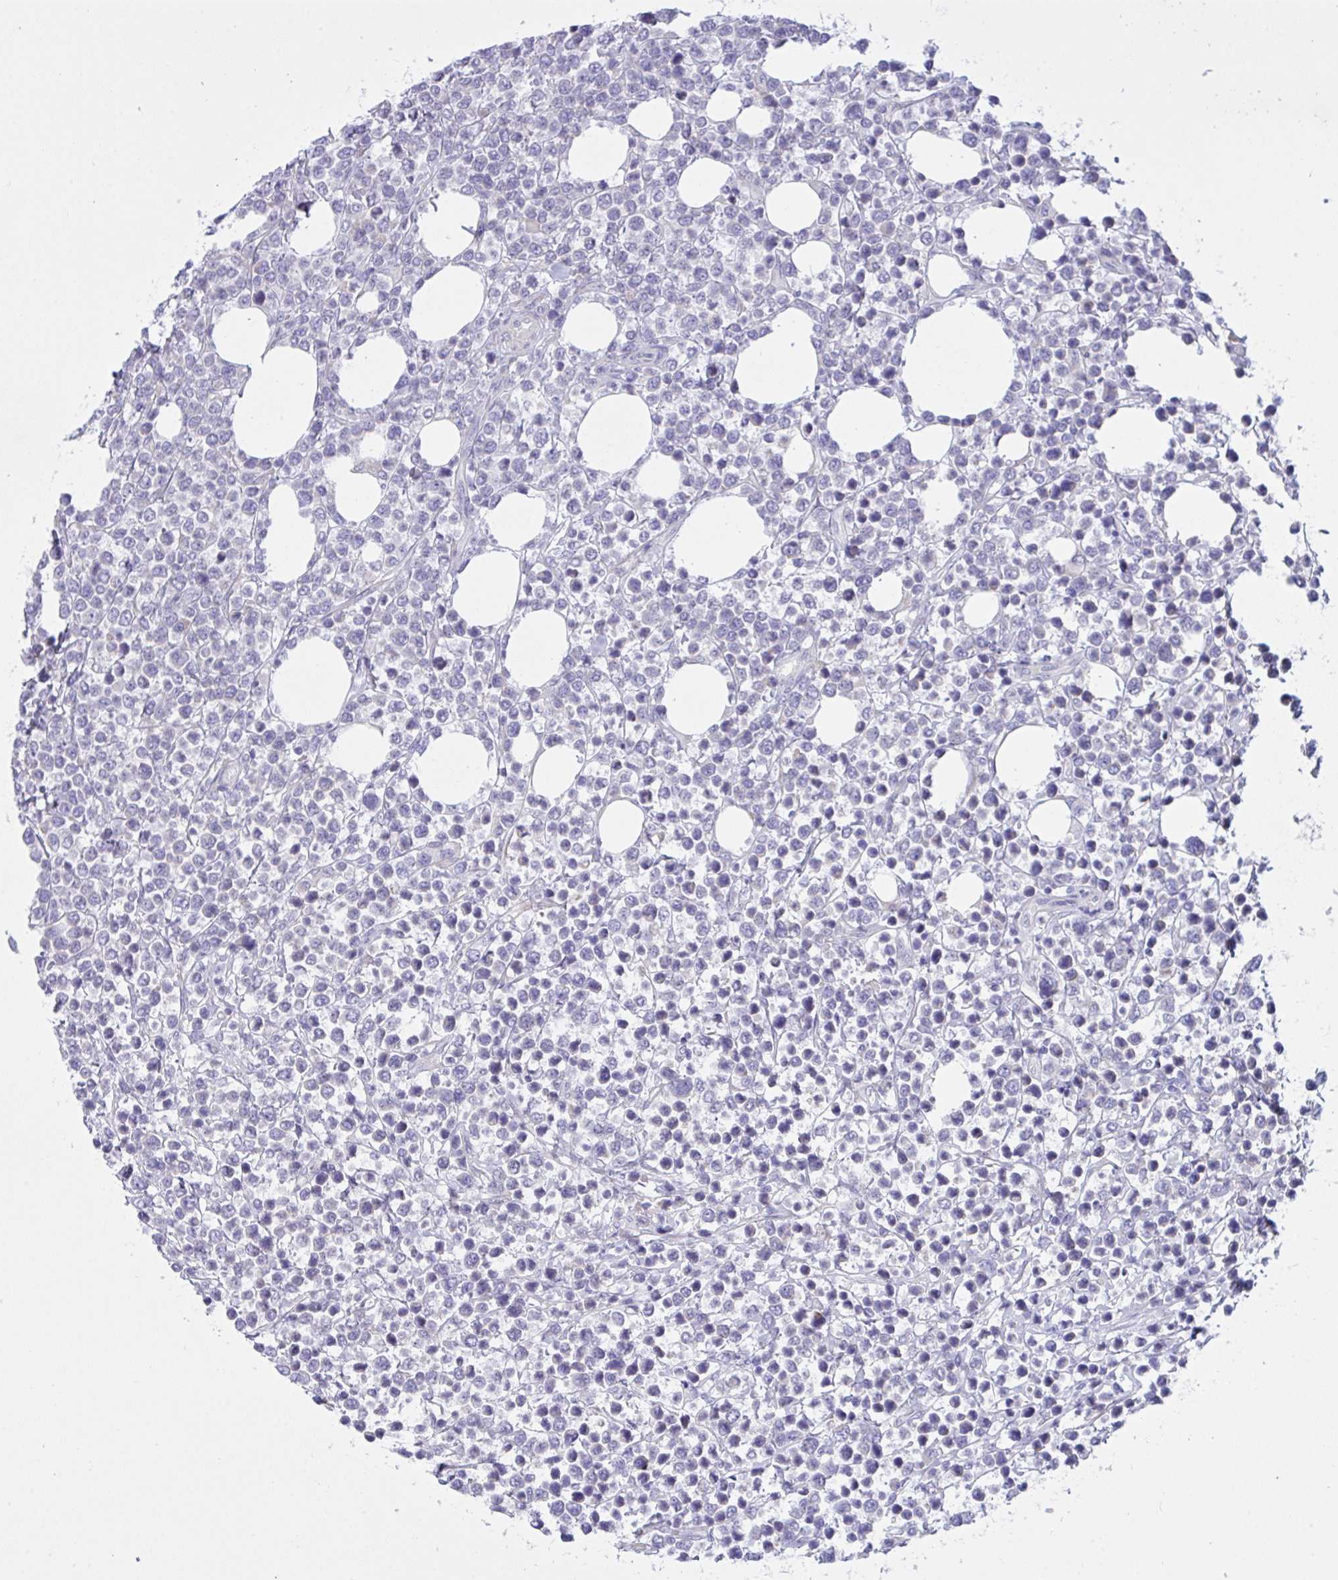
{"staining": {"intensity": "negative", "quantity": "none", "location": "none"}, "tissue": "lymphoma", "cell_type": "Tumor cells", "image_type": "cancer", "snomed": [{"axis": "morphology", "description": "Malignant lymphoma, non-Hodgkin's type, High grade"}, {"axis": "topography", "description": "Soft tissue"}], "caption": "Immunohistochemistry (IHC) histopathology image of human malignant lymphoma, non-Hodgkin's type (high-grade) stained for a protein (brown), which shows no positivity in tumor cells.", "gene": "FAM86B1", "patient": {"sex": "female", "age": 56}}